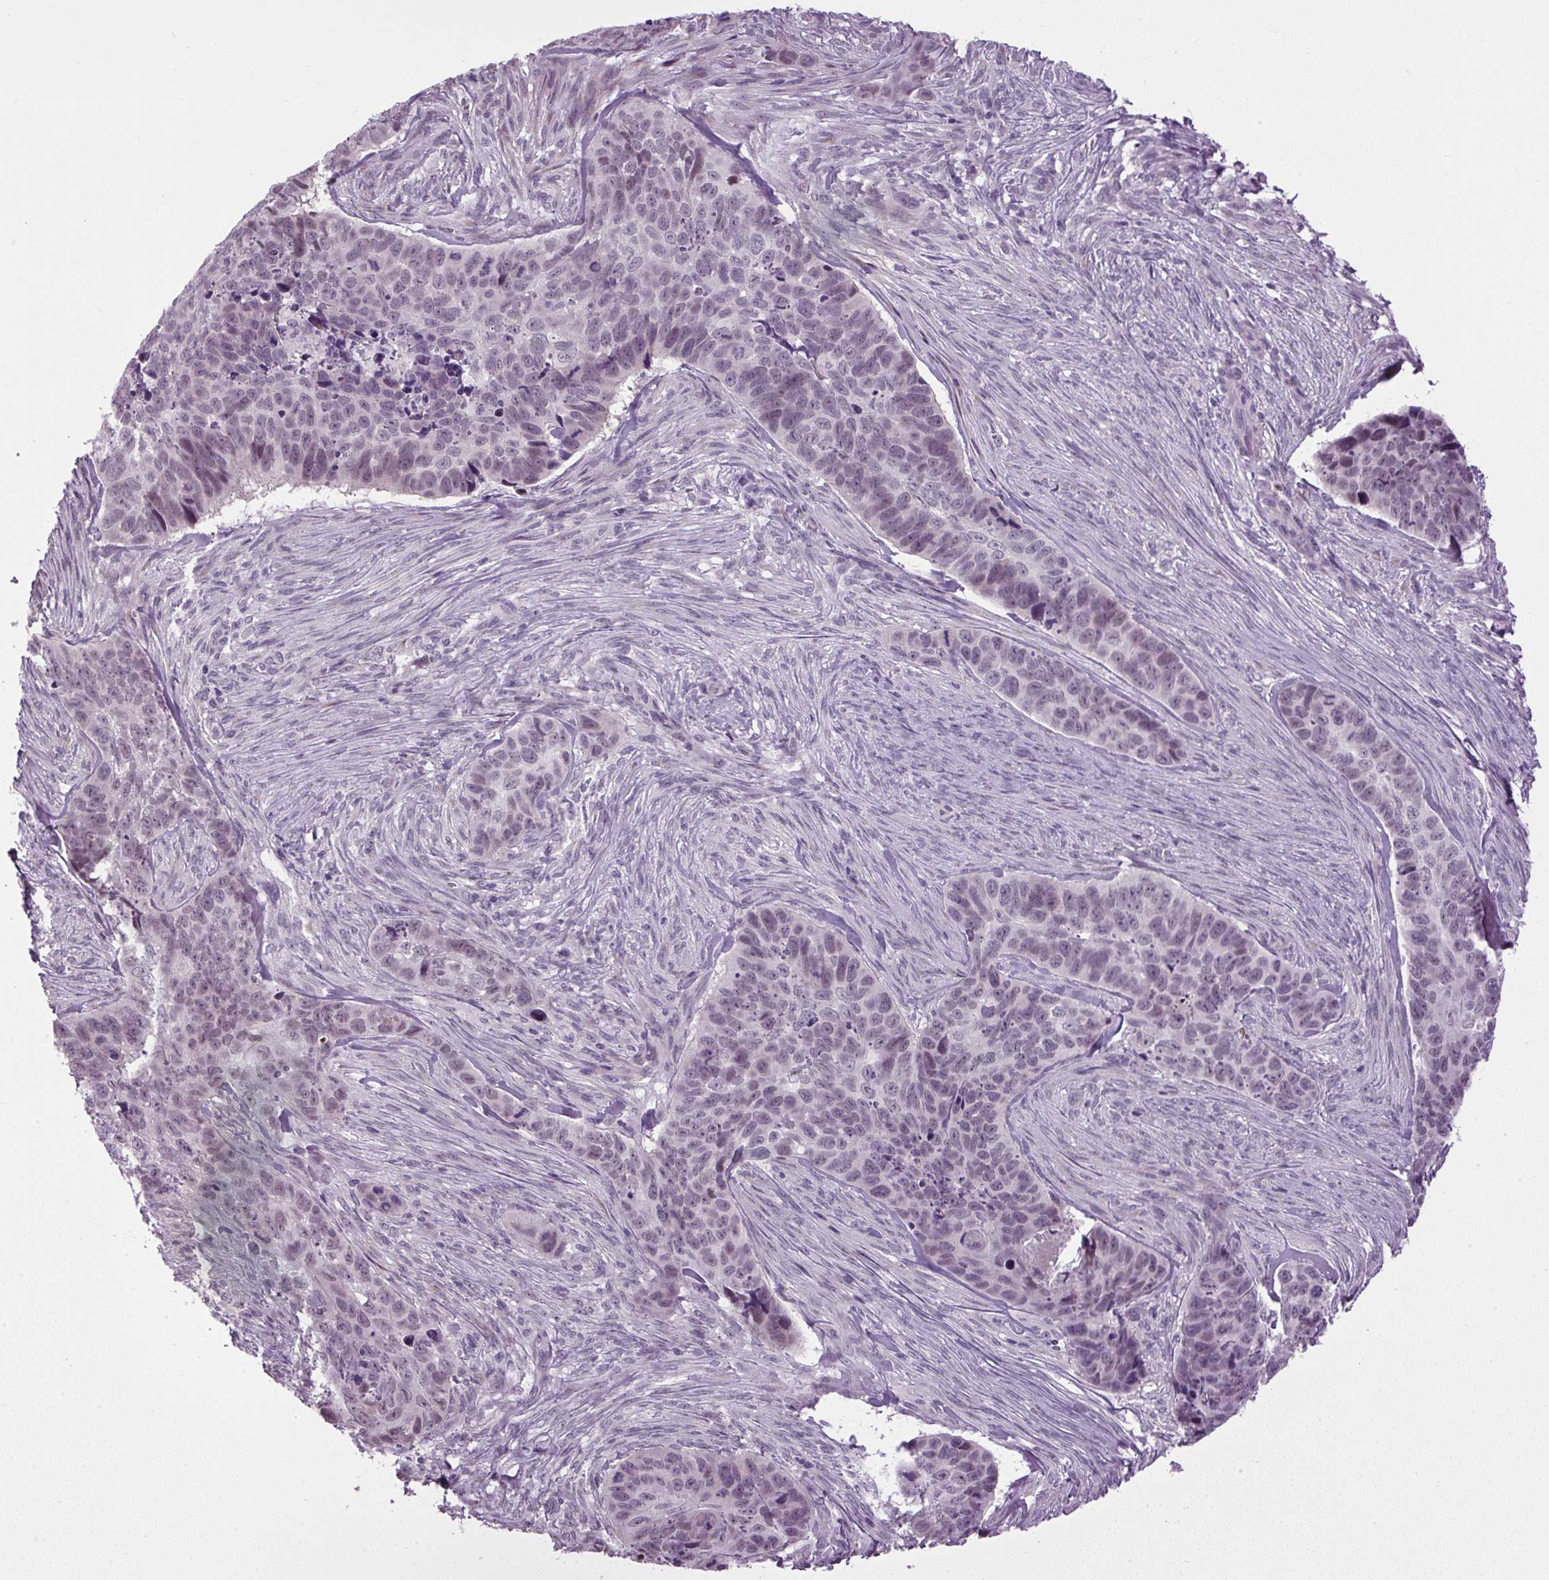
{"staining": {"intensity": "weak", "quantity": "<25%", "location": "nuclear"}, "tissue": "skin cancer", "cell_type": "Tumor cells", "image_type": "cancer", "snomed": [{"axis": "morphology", "description": "Basal cell carcinoma"}, {"axis": "topography", "description": "Skin"}], "caption": "There is no significant positivity in tumor cells of basal cell carcinoma (skin).", "gene": "A1CF", "patient": {"sex": "female", "age": 82}}